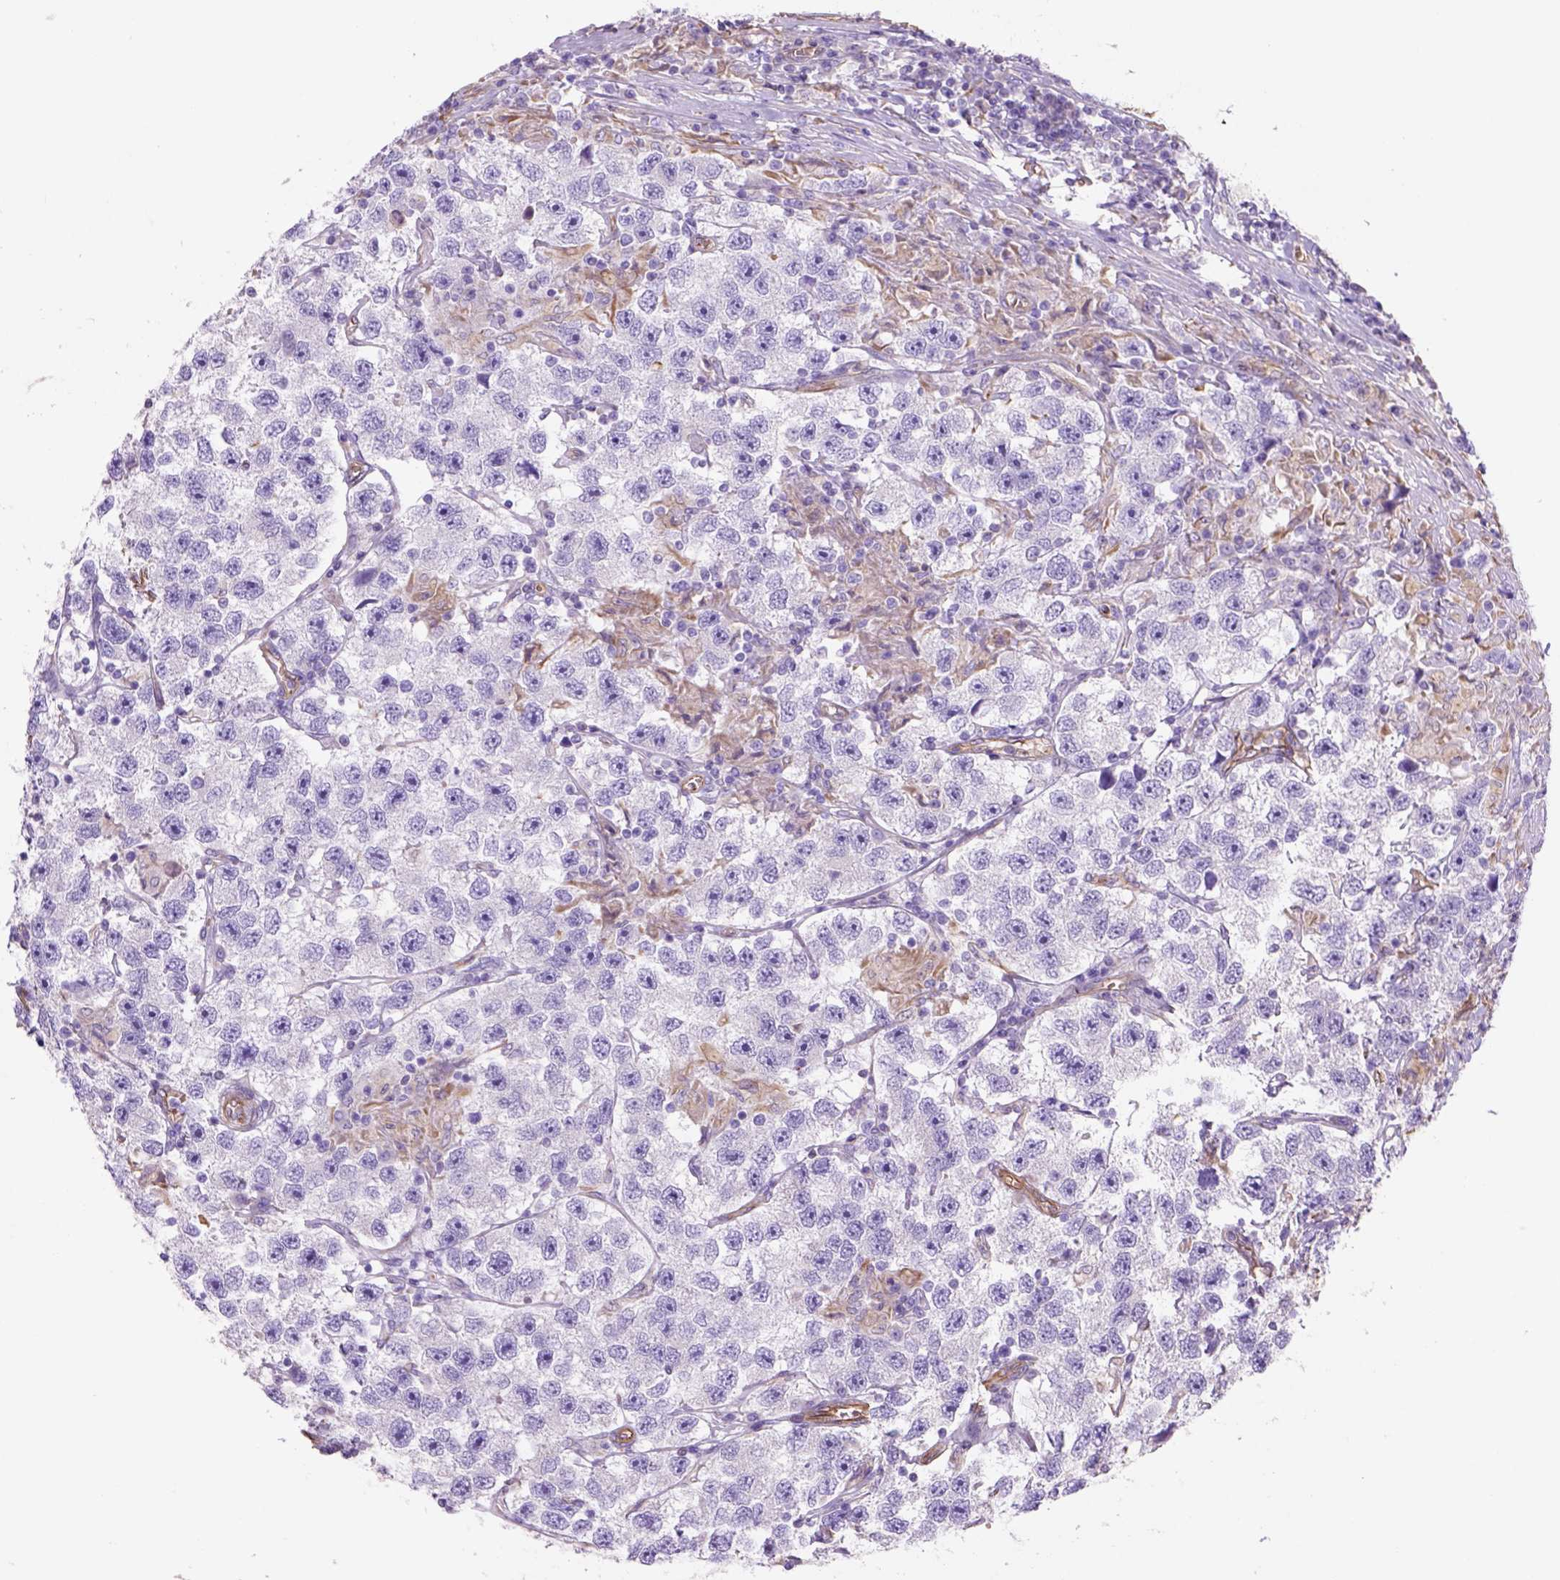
{"staining": {"intensity": "negative", "quantity": "none", "location": "none"}, "tissue": "testis cancer", "cell_type": "Tumor cells", "image_type": "cancer", "snomed": [{"axis": "morphology", "description": "Seminoma, NOS"}, {"axis": "topography", "description": "Testis"}], "caption": "Testis cancer was stained to show a protein in brown. There is no significant staining in tumor cells.", "gene": "ZZZ3", "patient": {"sex": "male", "age": 26}}